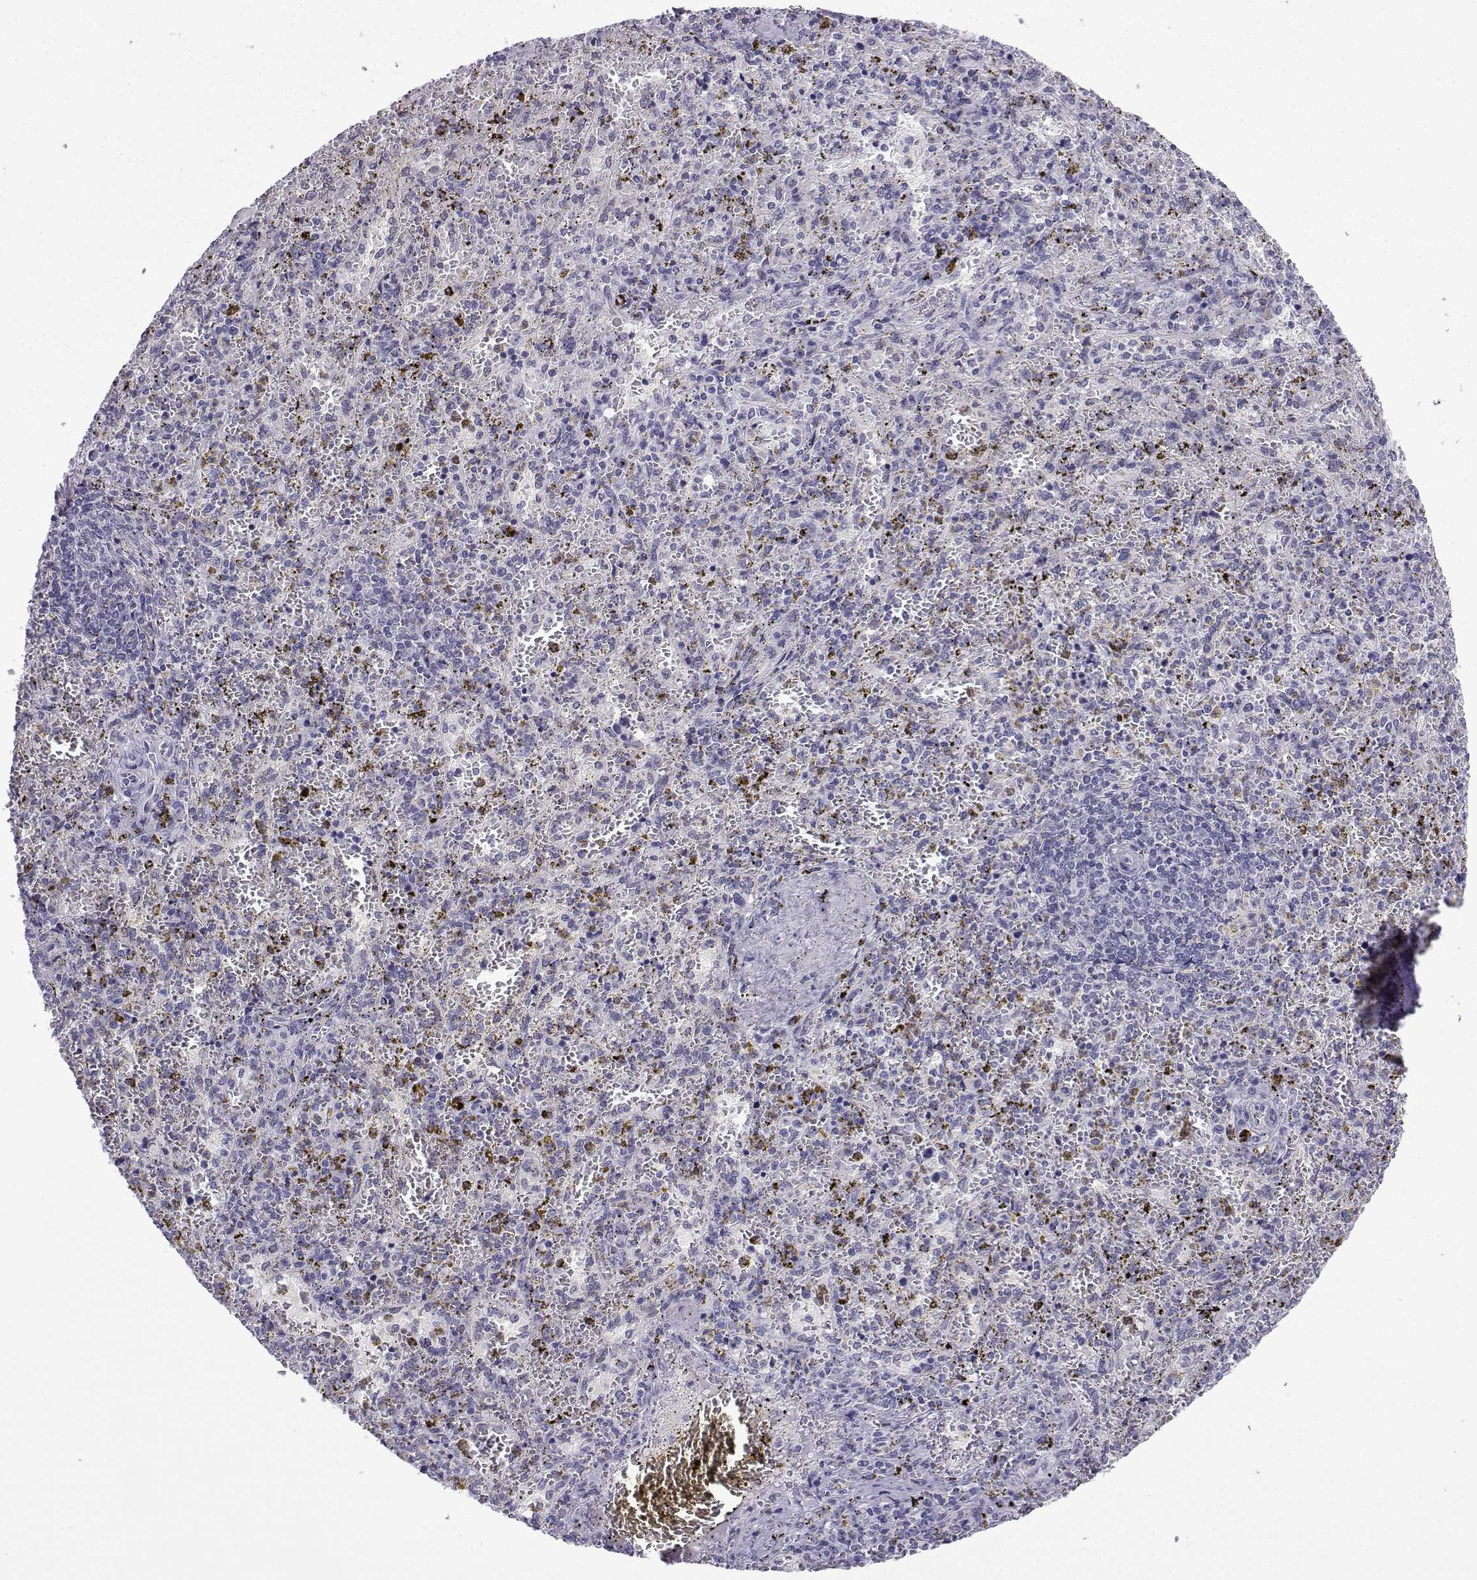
{"staining": {"intensity": "negative", "quantity": "none", "location": "none"}, "tissue": "spleen", "cell_type": "Cells in red pulp", "image_type": "normal", "snomed": [{"axis": "morphology", "description": "Normal tissue, NOS"}, {"axis": "topography", "description": "Spleen"}], "caption": "This histopathology image is of unremarkable spleen stained with immunohistochemistry (IHC) to label a protein in brown with the nuclei are counter-stained blue. There is no staining in cells in red pulp. (DAB (3,3'-diaminobenzidine) immunohistochemistry, high magnification).", "gene": "ACRBP", "patient": {"sex": "female", "age": 50}}